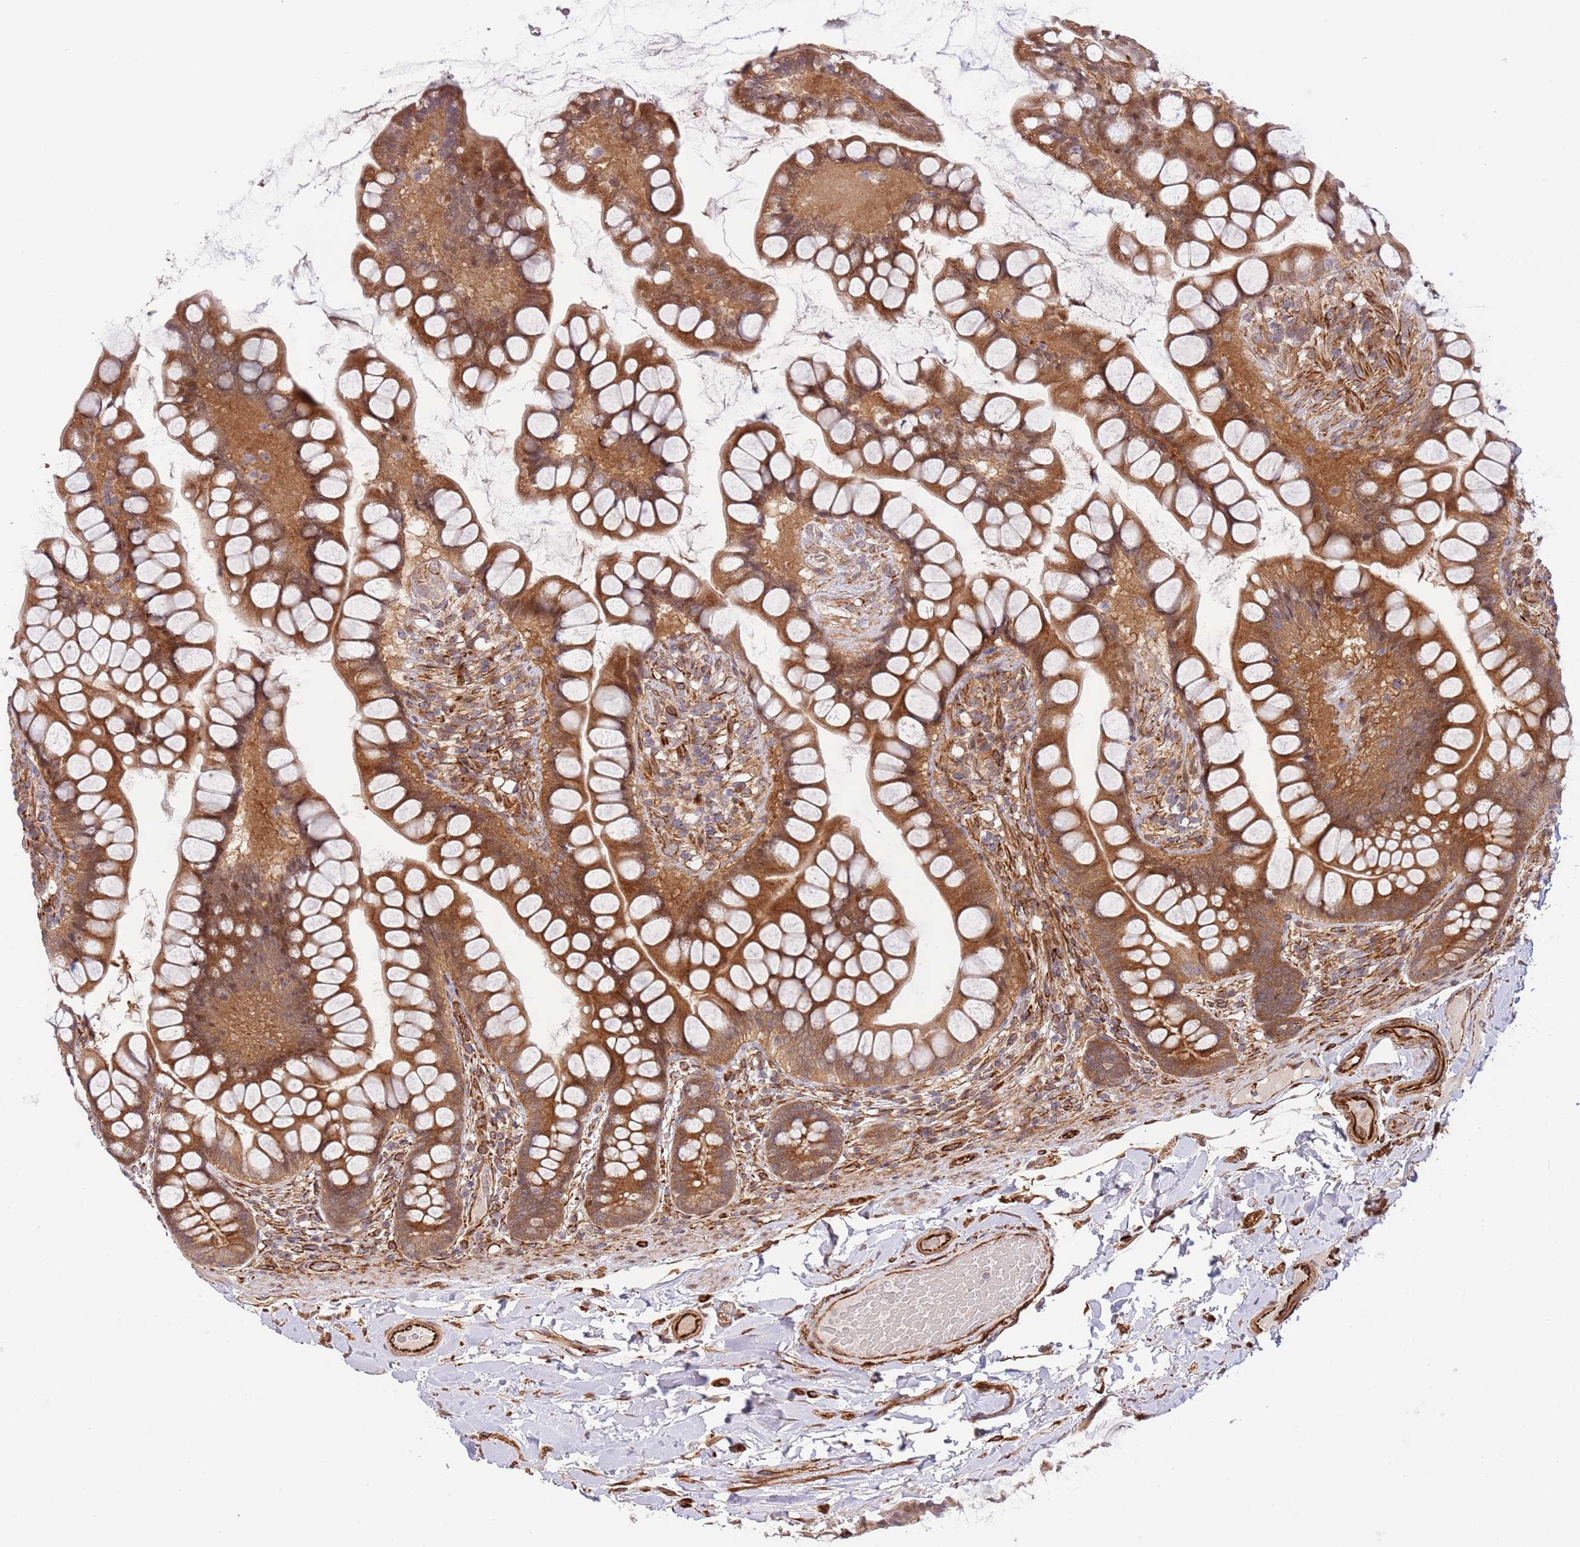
{"staining": {"intensity": "moderate", "quantity": ">75%", "location": "cytoplasmic/membranous"}, "tissue": "small intestine", "cell_type": "Glandular cells", "image_type": "normal", "snomed": [{"axis": "morphology", "description": "Normal tissue, NOS"}, {"axis": "topography", "description": "Small intestine"}], "caption": "Protein staining of normal small intestine displays moderate cytoplasmic/membranous staining in about >75% of glandular cells.", "gene": "NEK3", "patient": {"sex": "male", "age": 70}}